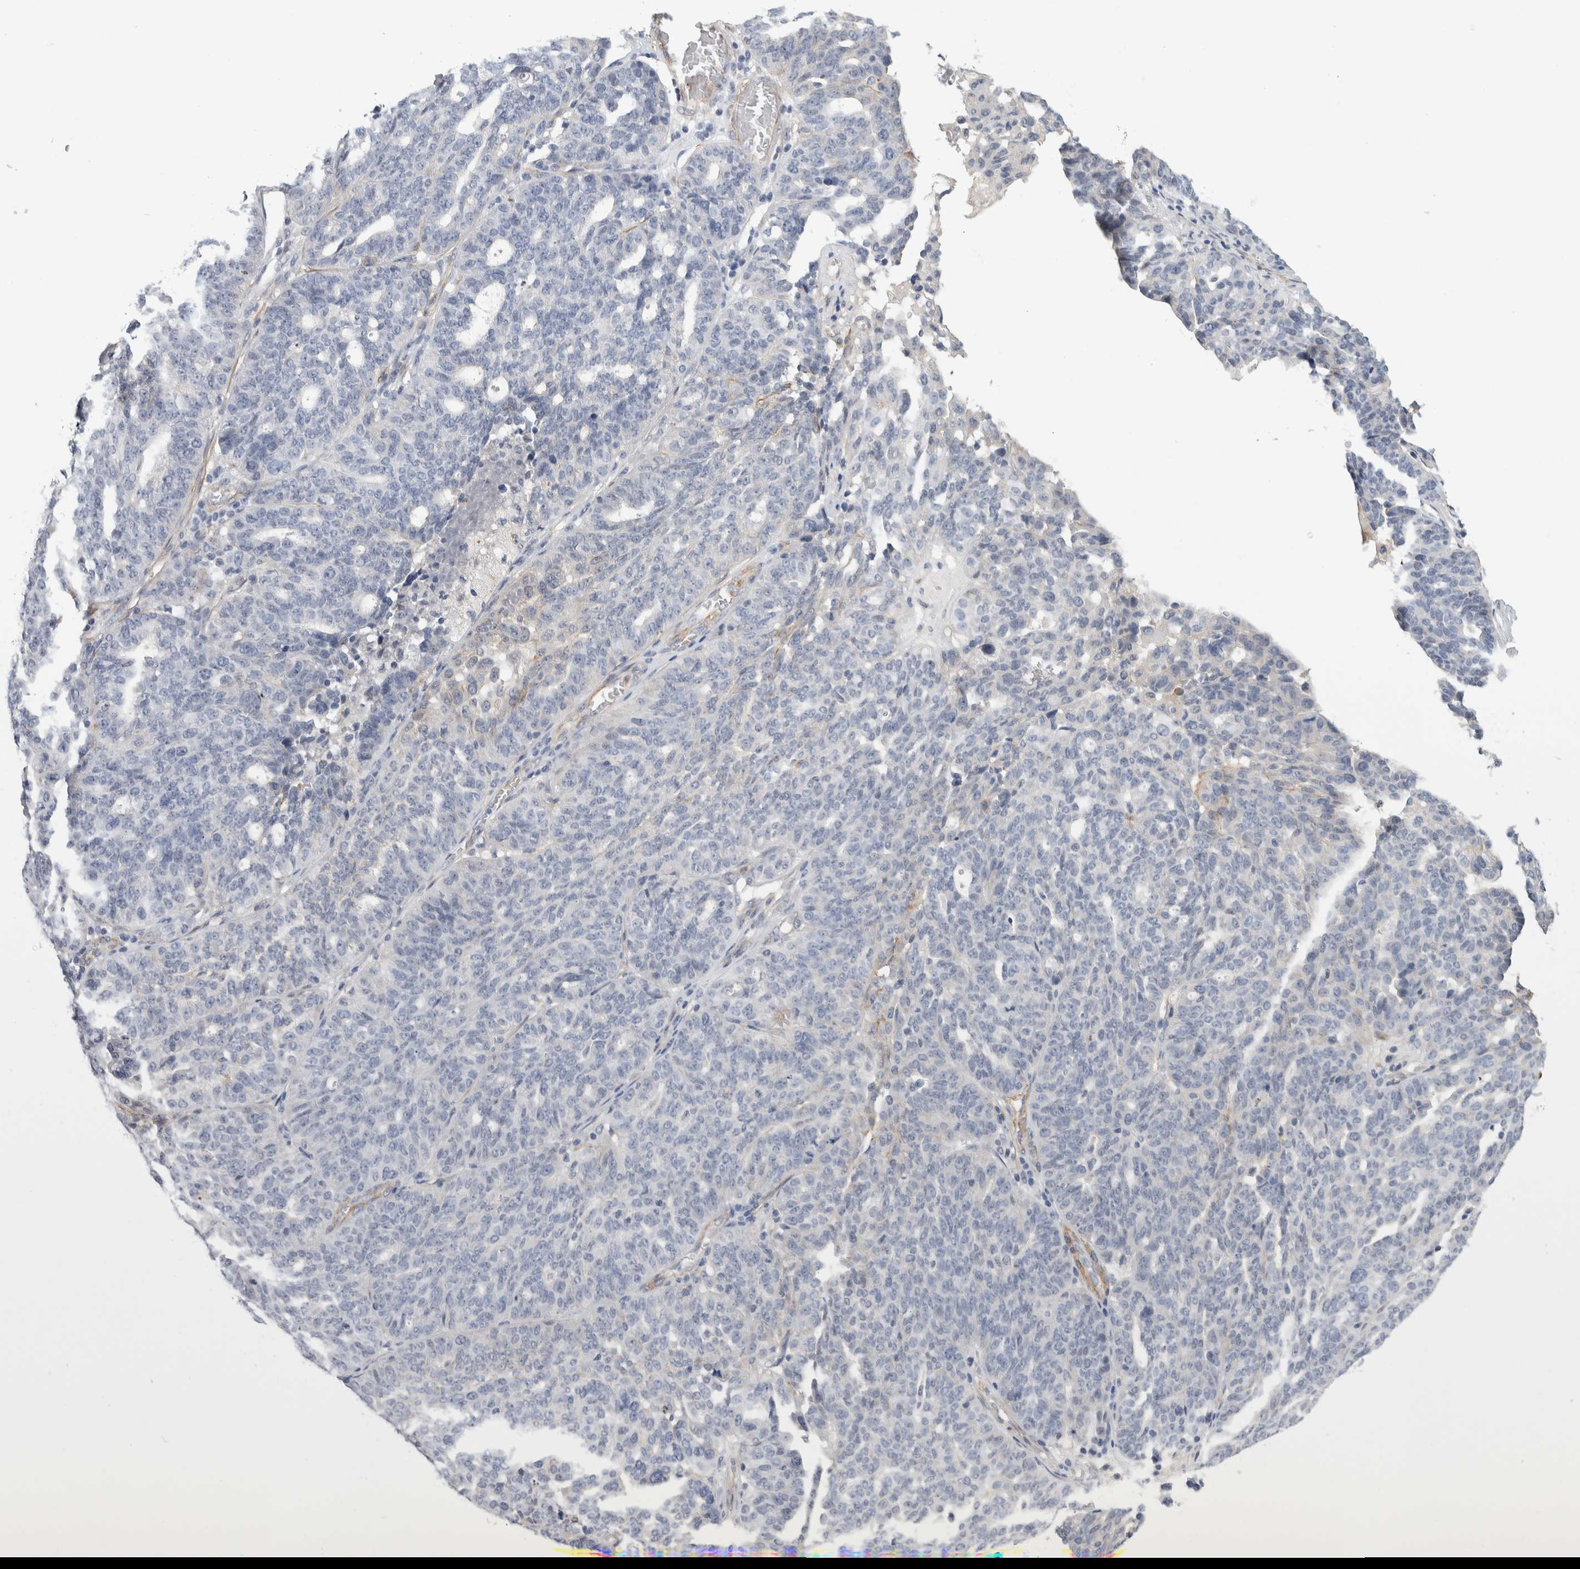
{"staining": {"intensity": "negative", "quantity": "none", "location": "none"}, "tissue": "ovarian cancer", "cell_type": "Tumor cells", "image_type": "cancer", "snomed": [{"axis": "morphology", "description": "Cystadenocarcinoma, serous, NOS"}, {"axis": "topography", "description": "Ovary"}], "caption": "This is an IHC histopathology image of serous cystadenocarcinoma (ovarian). There is no expression in tumor cells.", "gene": "PGM1", "patient": {"sex": "female", "age": 59}}